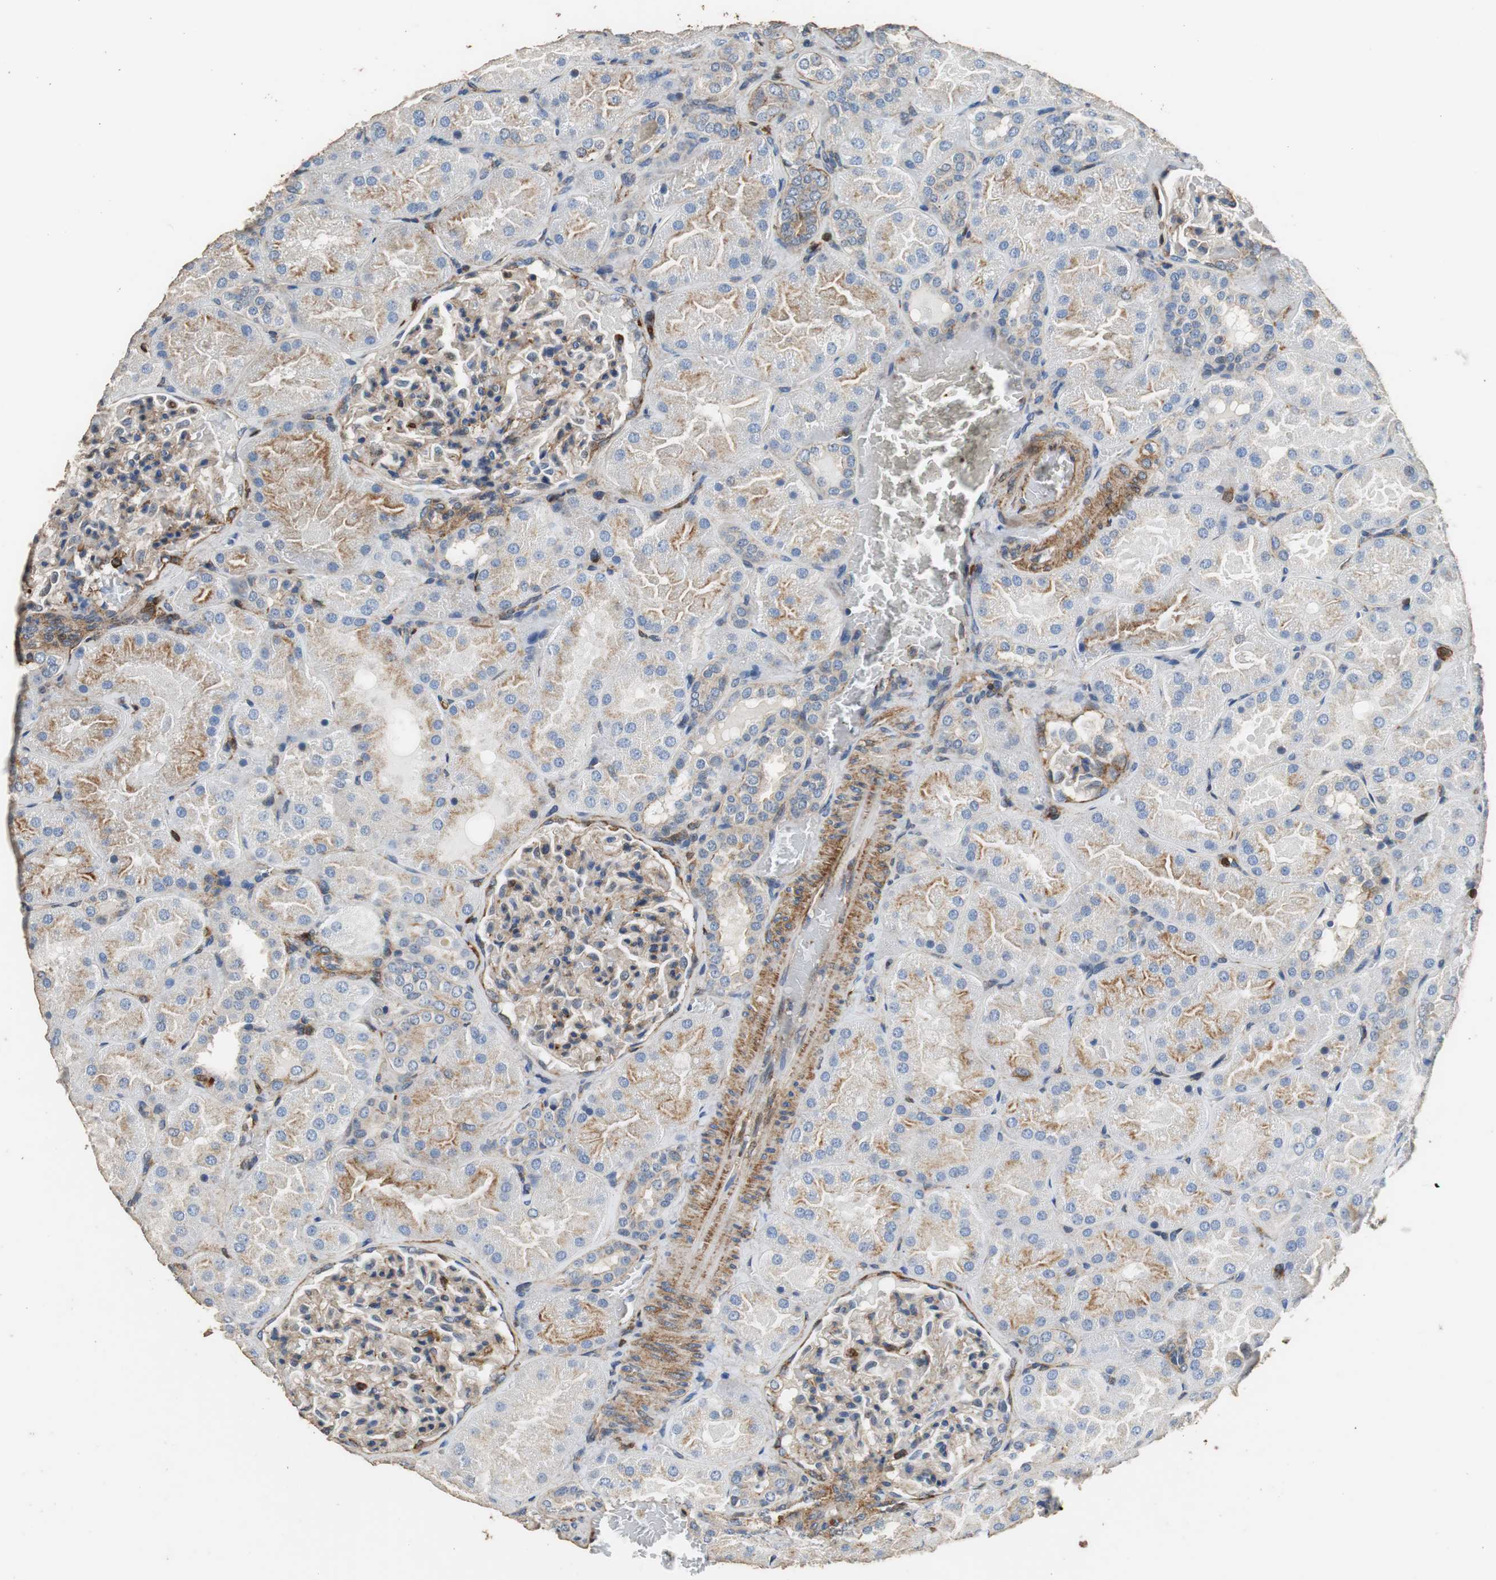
{"staining": {"intensity": "weak", "quantity": "25%-75%", "location": "cytoplasmic/membranous"}, "tissue": "kidney", "cell_type": "Cells in glomeruli", "image_type": "normal", "snomed": [{"axis": "morphology", "description": "Normal tissue, NOS"}, {"axis": "topography", "description": "Kidney"}], "caption": "Brown immunohistochemical staining in normal kidney displays weak cytoplasmic/membranous expression in about 25%-75% of cells in glomeruli. (brown staining indicates protein expression, while blue staining denotes nuclei).", "gene": "PRKRA", "patient": {"sex": "male", "age": 28}}